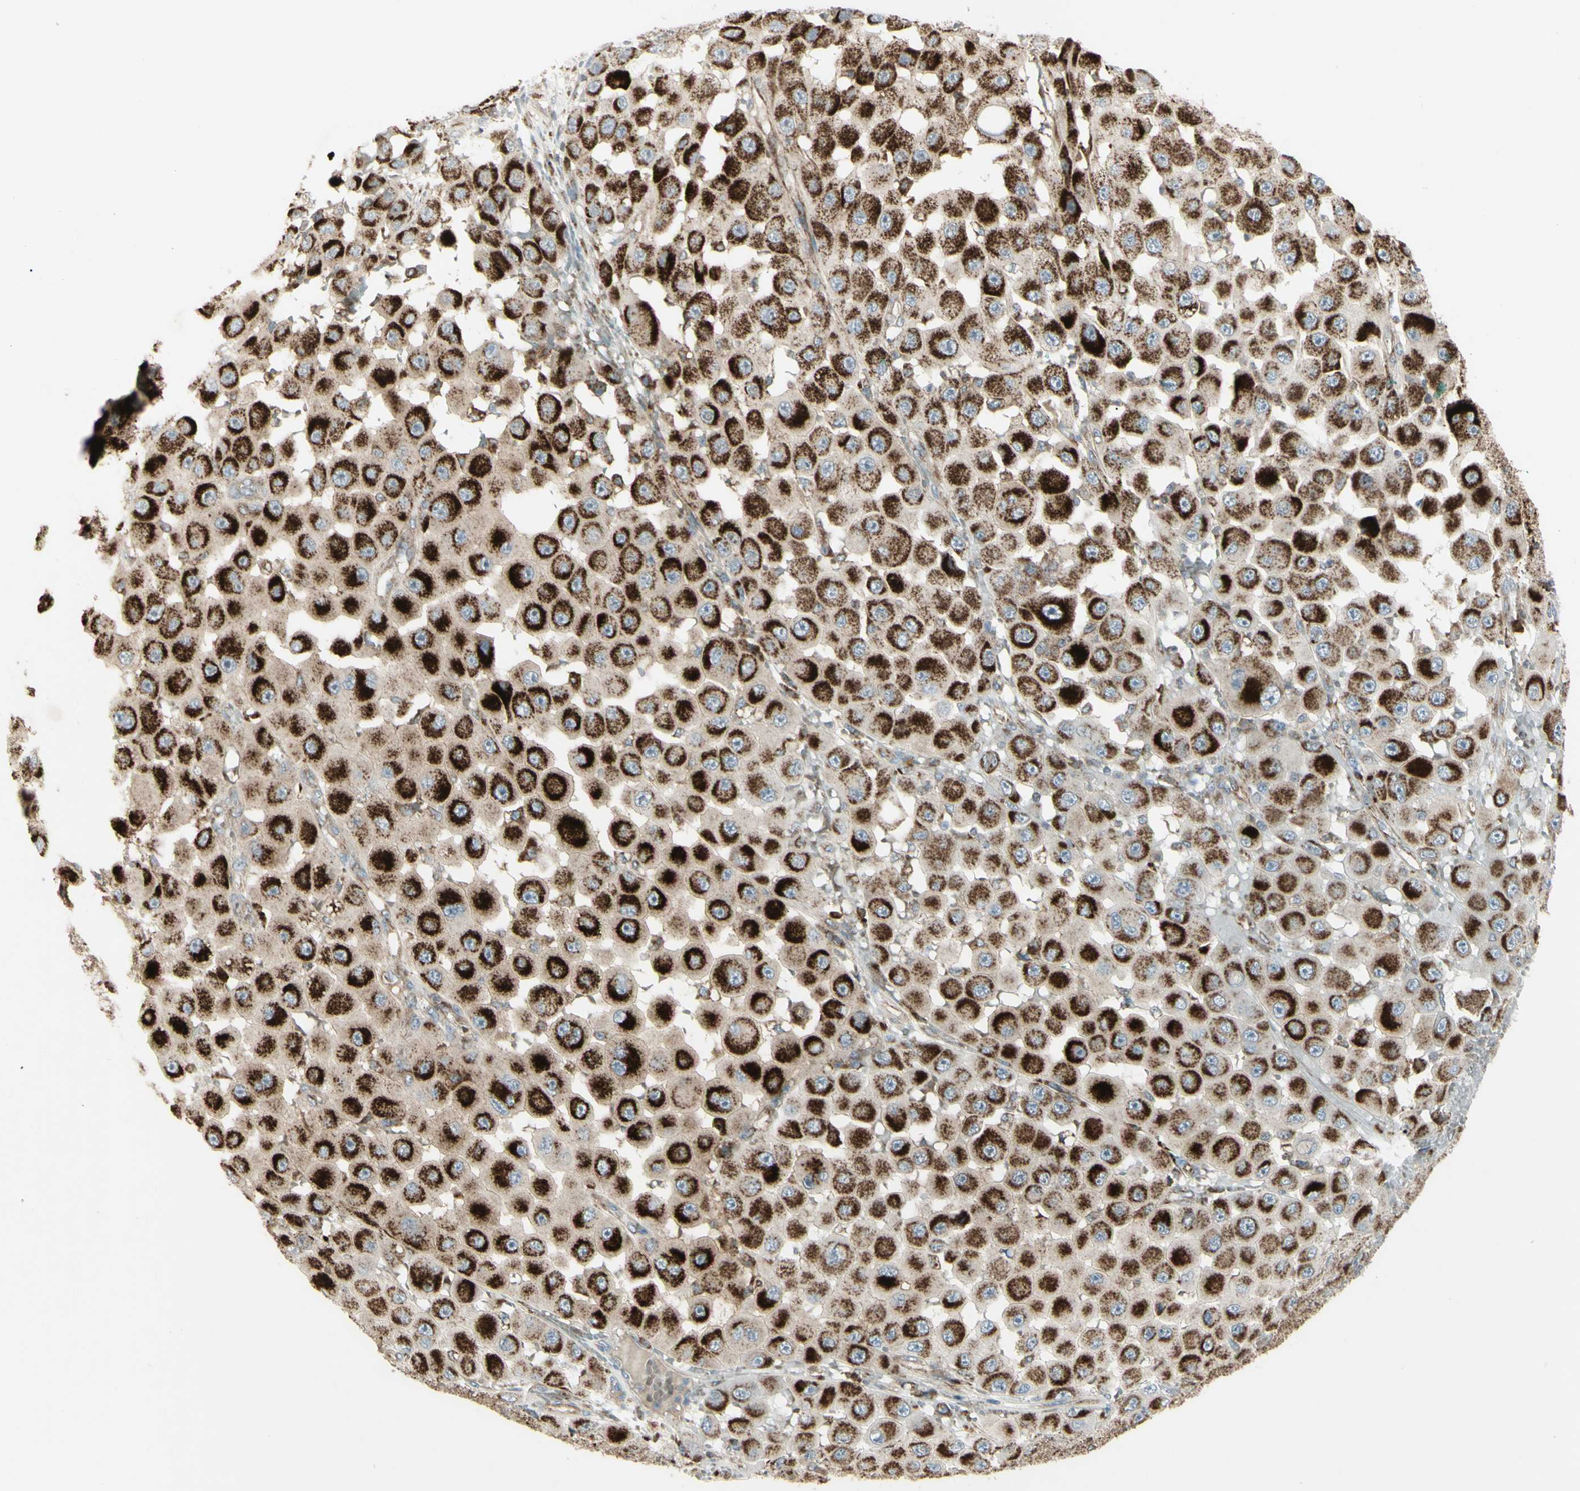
{"staining": {"intensity": "strong", "quantity": ">75%", "location": "cytoplasmic/membranous"}, "tissue": "melanoma", "cell_type": "Tumor cells", "image_type": "cancer", "snomed": [{"axis": "morphology", "description": "Malignant melanoma, NOS"}, {"axis": "topography", "description": "Skin"}], "caption": "Protein expression analysis of human malignant melanoma reveals strong cytoplasmic/membranous expression in about >75% of tumor cells. The protein is shown in brown color, while the nuclei are stained blue.", "gene": "CYB5R1", "patient": {"sex": "female", "age": 81}}